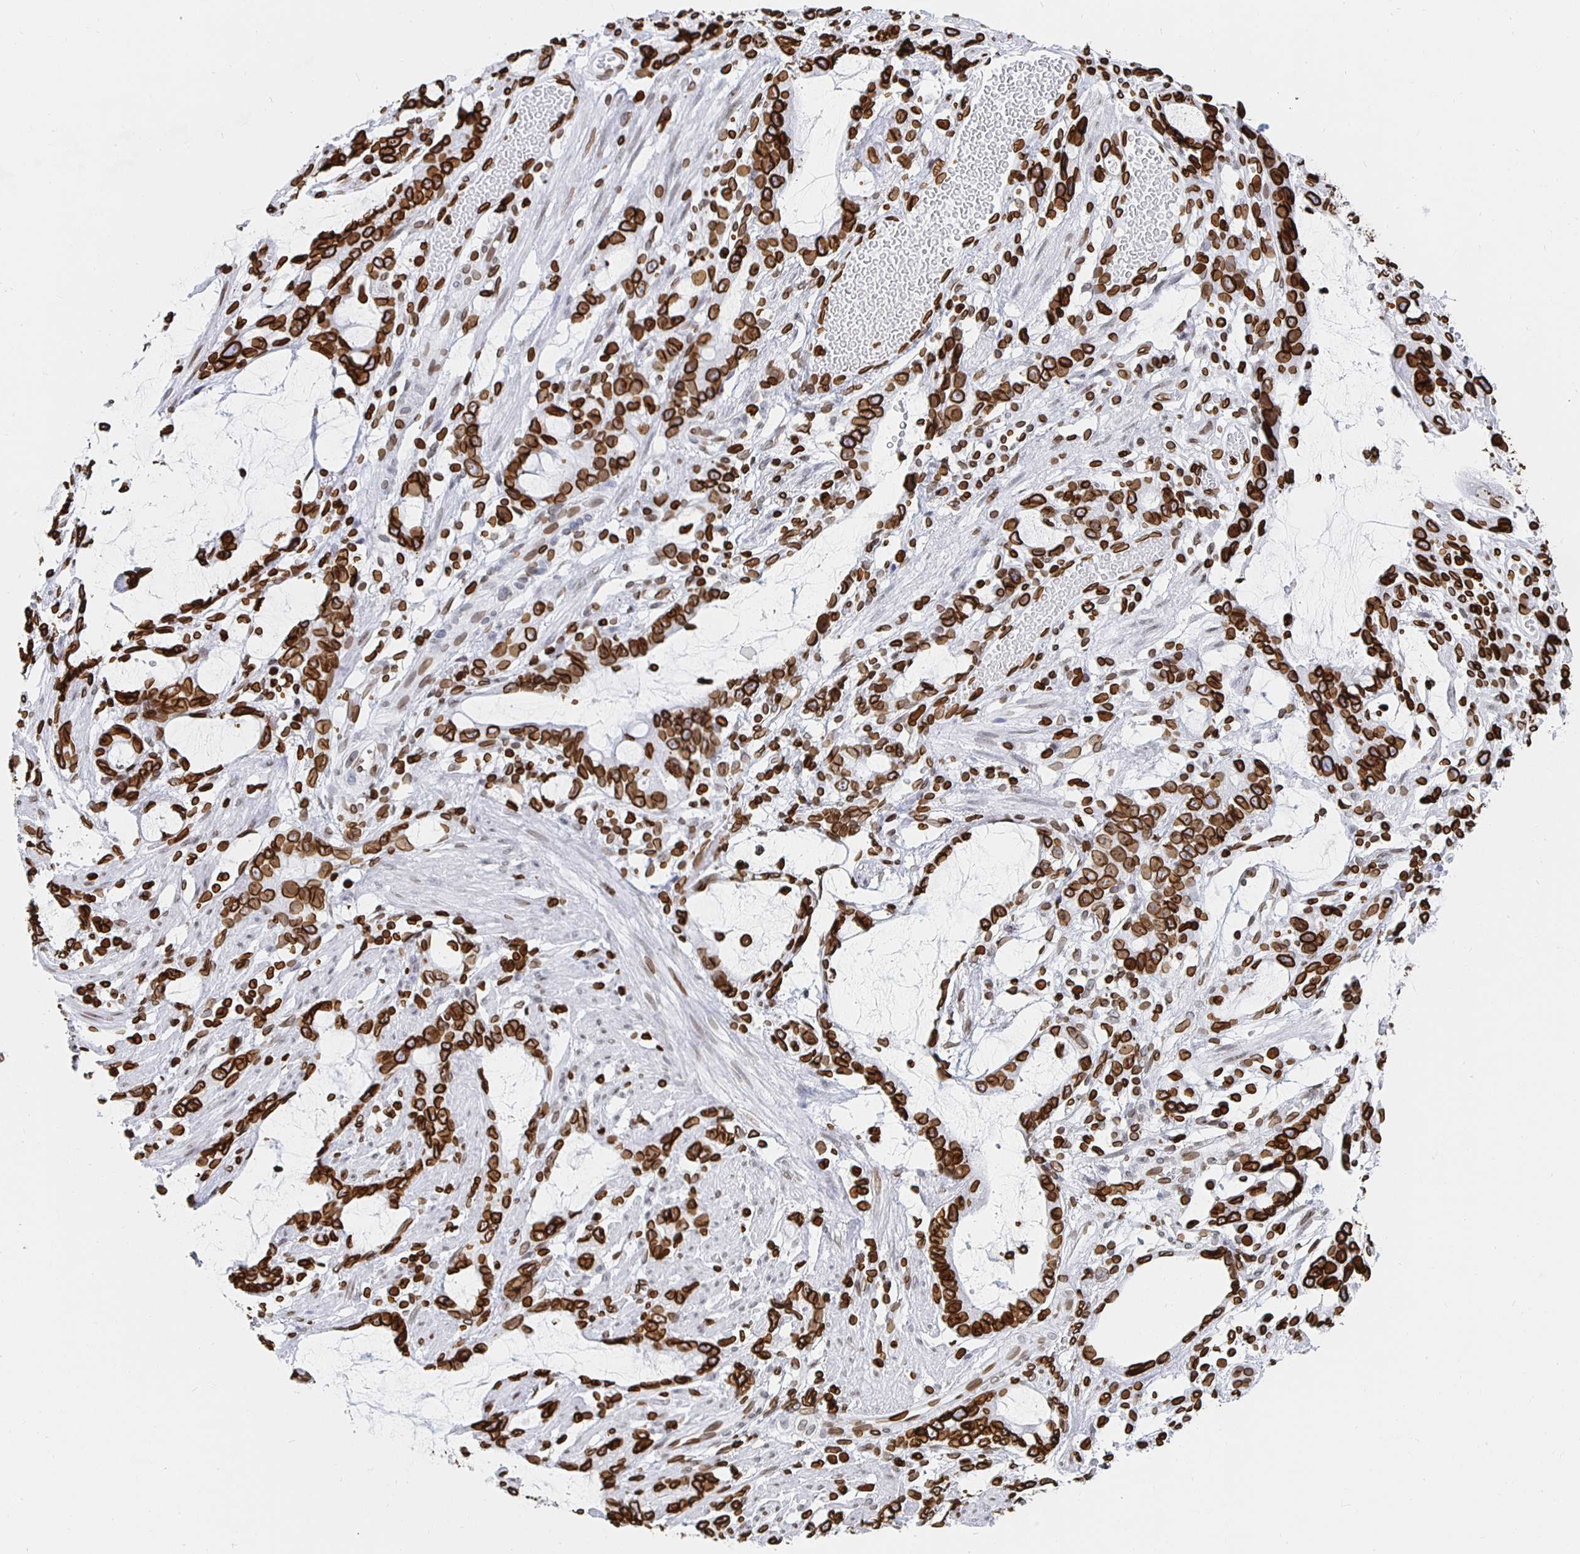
{"staining": {"intensity": "strong", "quantity": ">75%", "location": "cytoplasmic/membranous,nuclear"}, "tissue": "stomach cancer", "cell_type": "Tumor cells", "image_type": "cancer", "snomed": [{"axis": "morphology", "description": "Adenocarcinoma, NOS"}, {"axis": "topography", "description": "Stomach"}], "caption": "Immunohistochemistry (DAB (3,3'-diaminobenzidine)) staining of human adenocarcinoma (stomach) demonstrates strong cytoplasmic/membranous and nuclear protein positivity in about >75% of tumor cells. (Brightfield microscopy of DAB IHC at high magnification).", "gene": "LMNB1", "patient": {"sex": "male", "age": 55}}